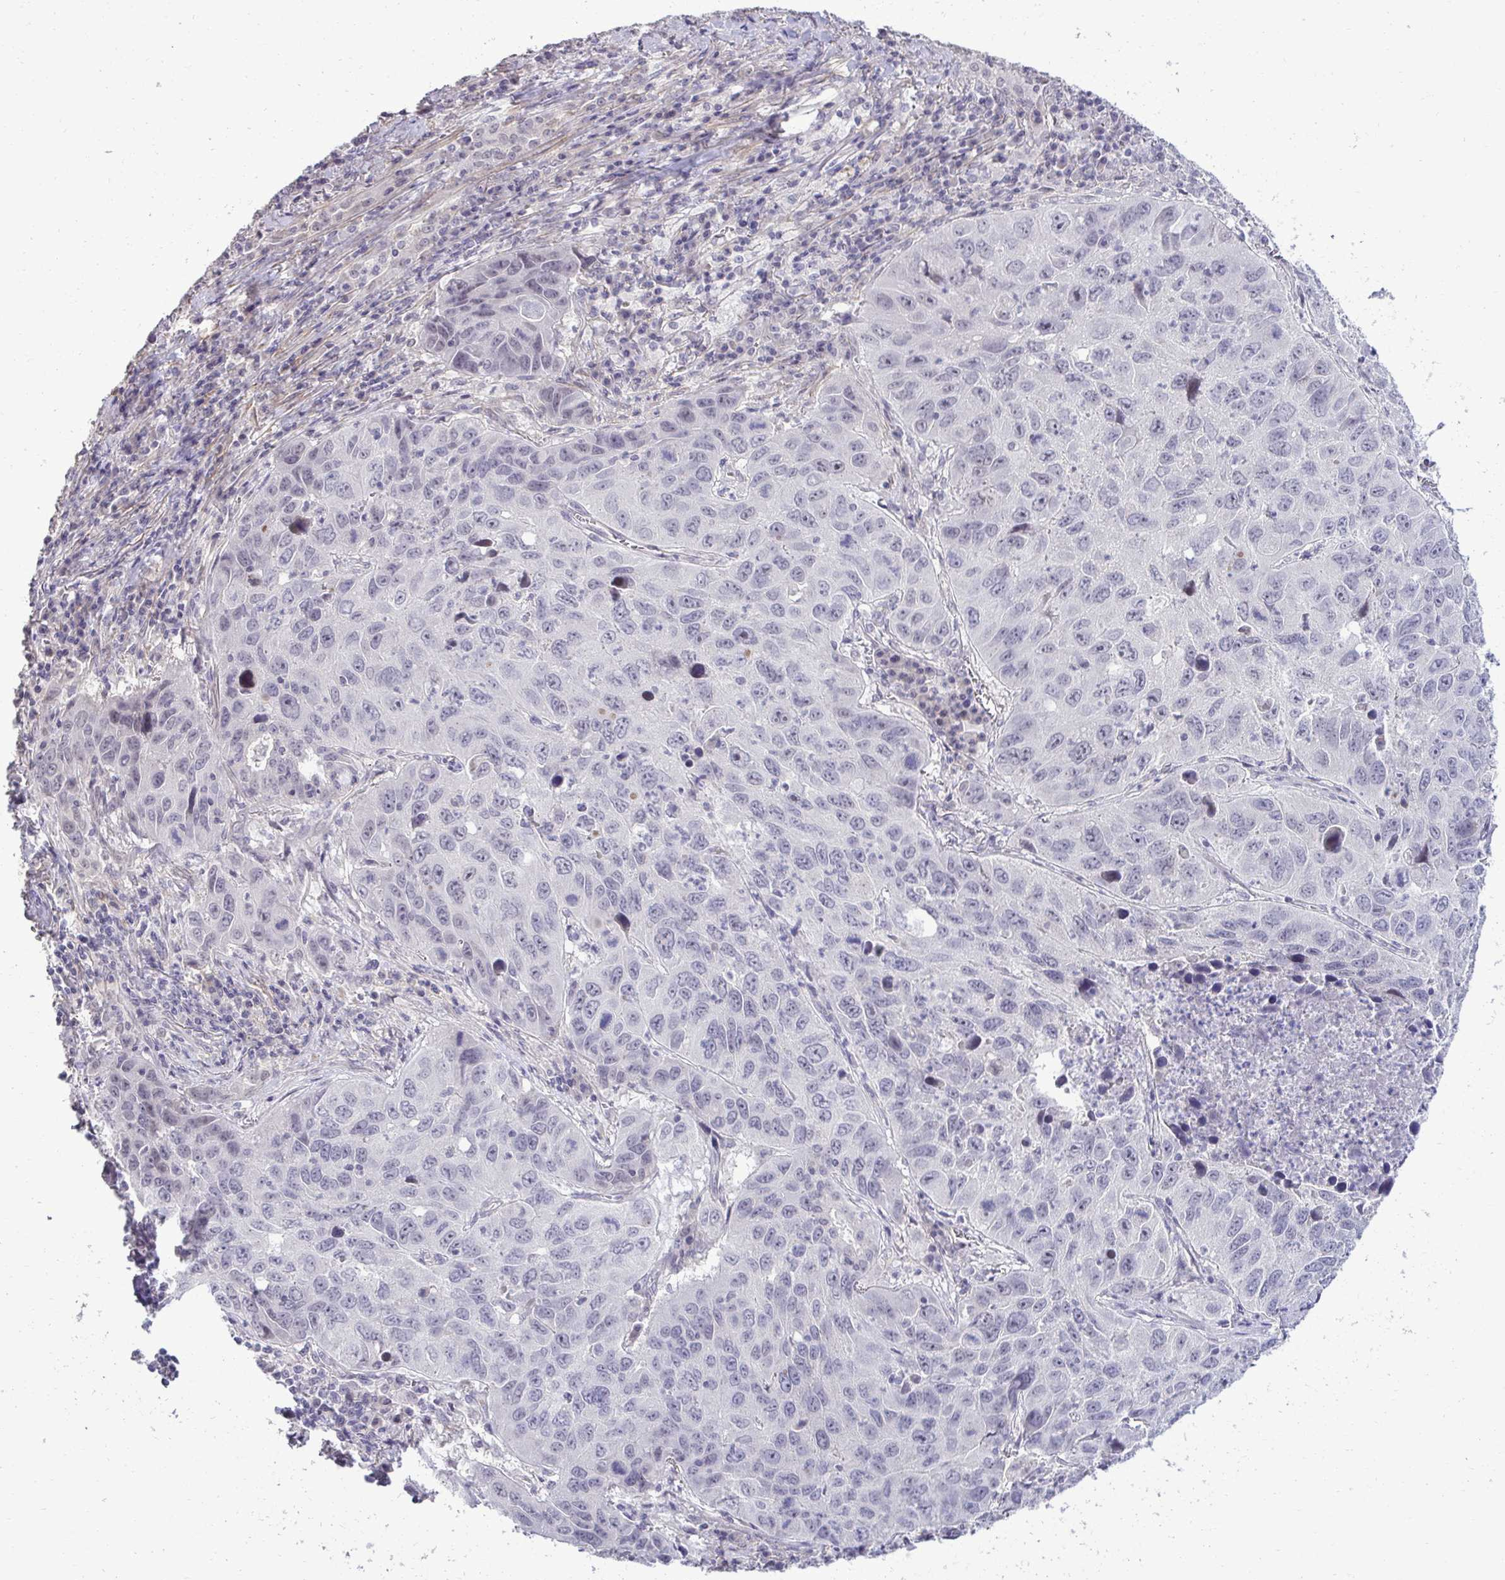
{"staining": {"intensity": "weak", "quantity": "<25%", "location": "nuclear"}, "tissue": "lung cancer", "cell_type": "Tumor cells", "image_type": "cancer", "snomed": [{"axis": "morphology", "description": "Squamous cell carcinoma, NOS"}, {"axis": "topography", "description": "Lung"}], "caption": "Immunohistochemistry (IHC) of lung squamous cell carcinoma exhibits no staining in tumor cells.", "gene": "SLC30A3", "patient": {"sex": "female", "age": 61}}